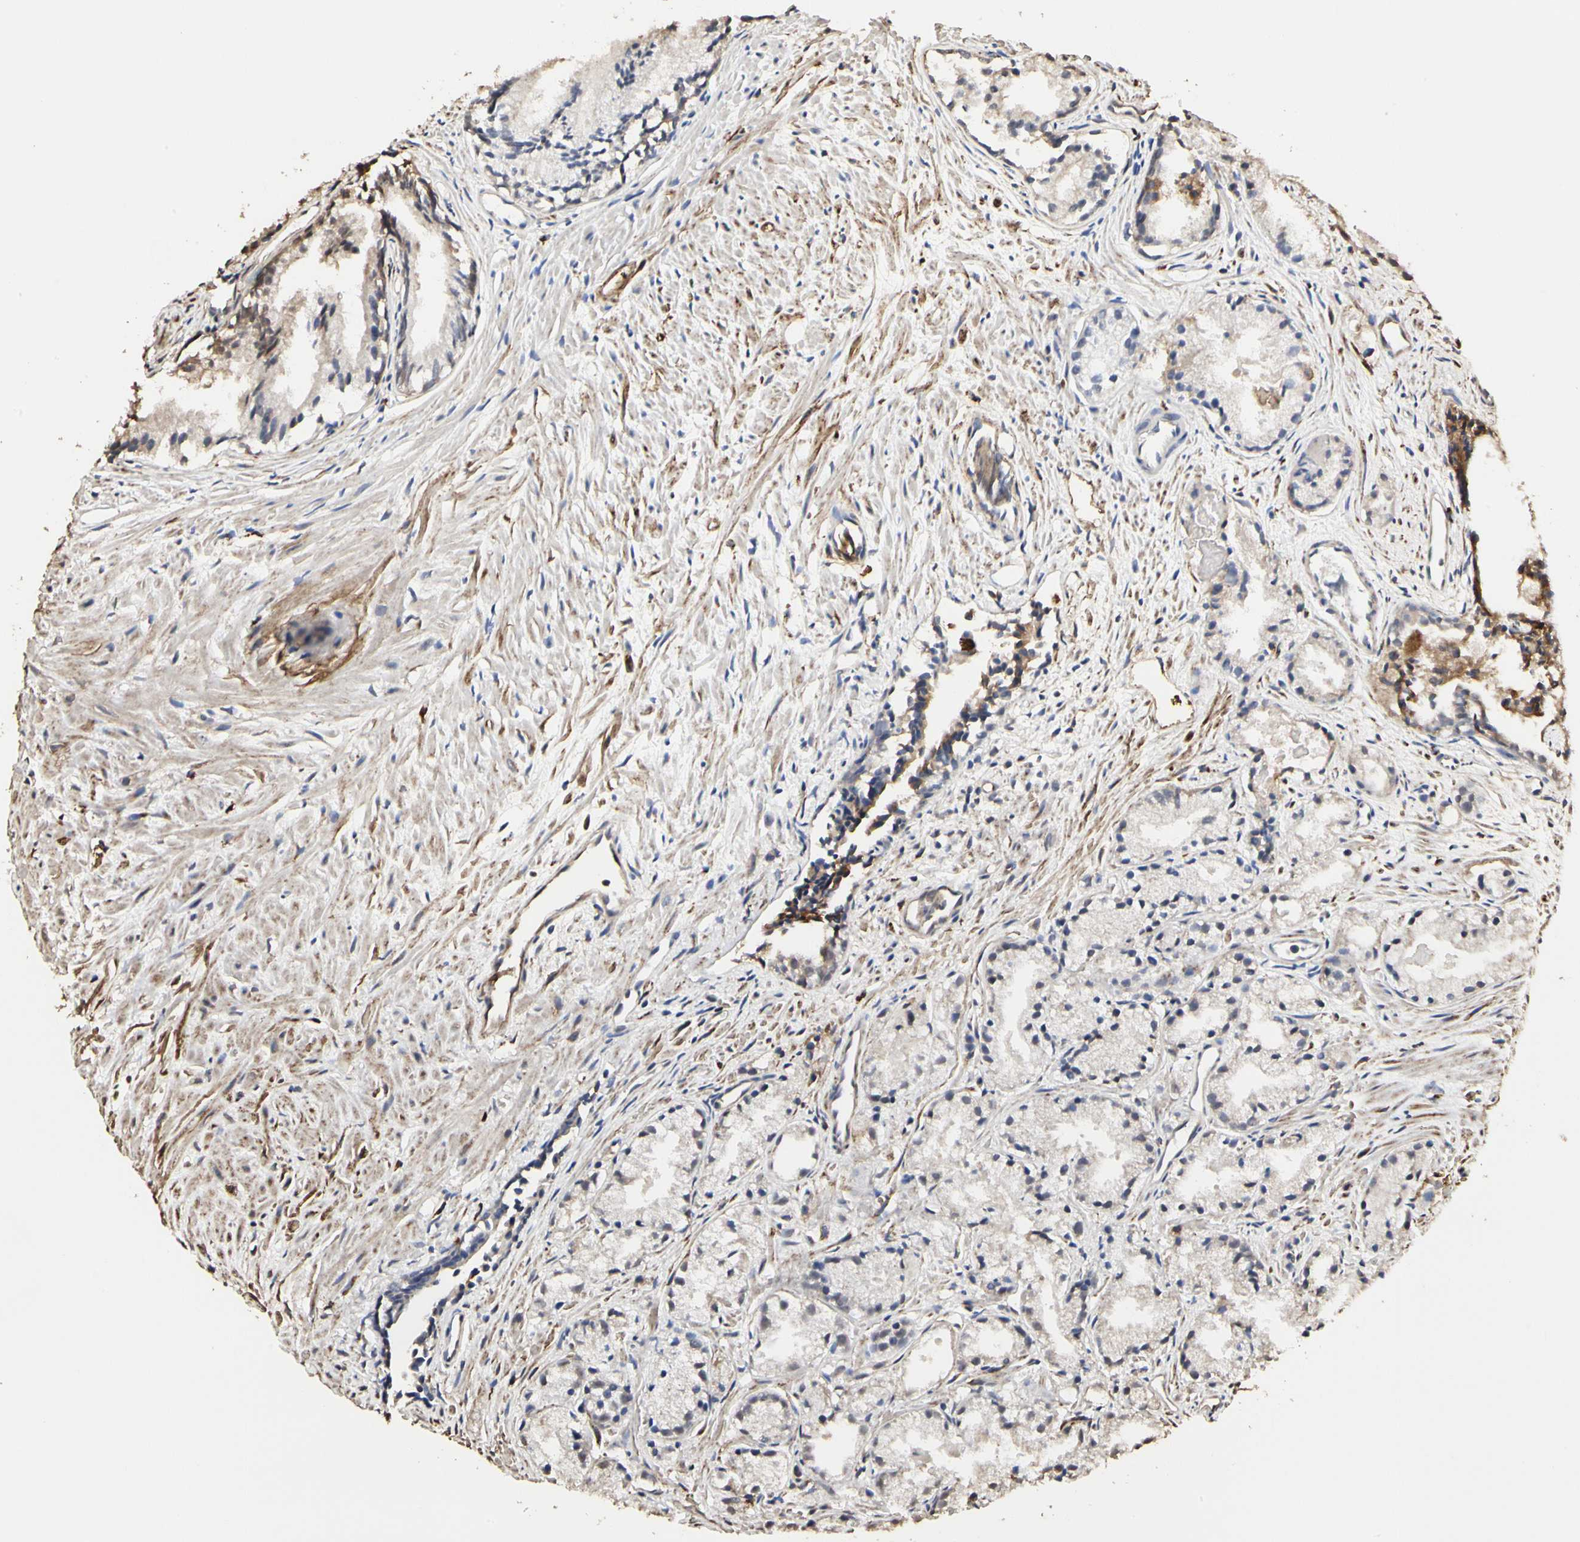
{"staining": {"intensity": "moderate", "quantity": "<25%", "location": "cytoplasmic/membranous"}, "tissue": "prostate cancer", "cell_type": "Tumor cells", "image_type": "cancer", "snomed": [{"axis": "morphology", "description": "Adenocarcinoma, Low grade"}, {"axis": "topography", "description": "Prostate"}], "caption": "Protein expression by immunohistochemistry demonstrates moderate cytoplasmic/membranous positivity in approximately <25% of tumor cells in adenocarcinoma (low-grade) (prostate).", "gene": "TAOK1", "patient": {"sex": "male", "age": 72}}